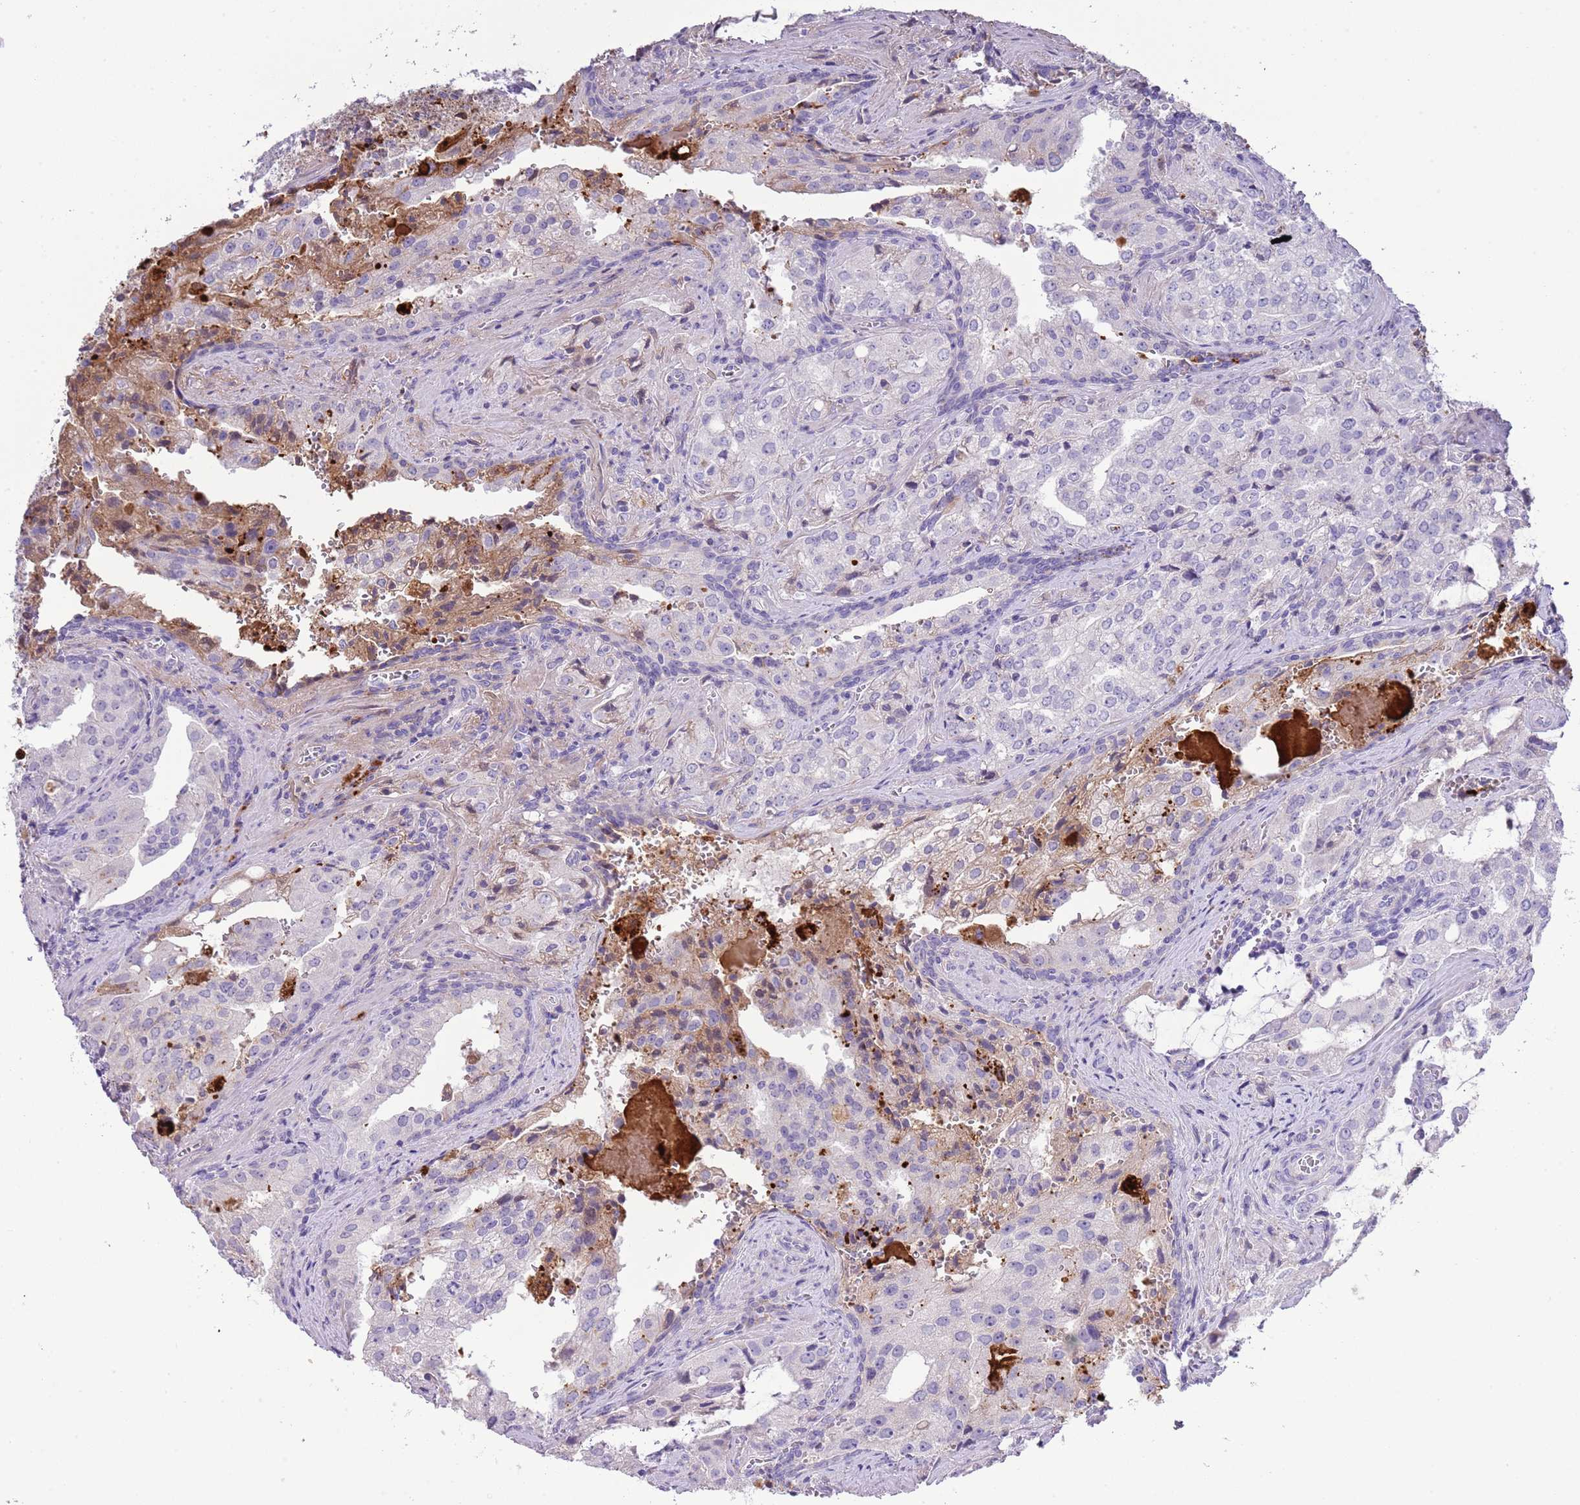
{"staining": {"intensity": "negative", "quantity": "none", "location": "none"}, "tissue": "prostate cancer", "cell_type": "Tumor cells", "image_type": "cancer", "snomed": [{"axis": "morphology", "description": "Adenocarcinoma, High grade"}, {"axis": "topography", "description": "Prostate"}], "caption": "Human prostate cancer stained for a protein using IHC reveals no expression in tumor cells.", "gene": "ABHD17C", "patient": {"sex": "male", "age": 68}}